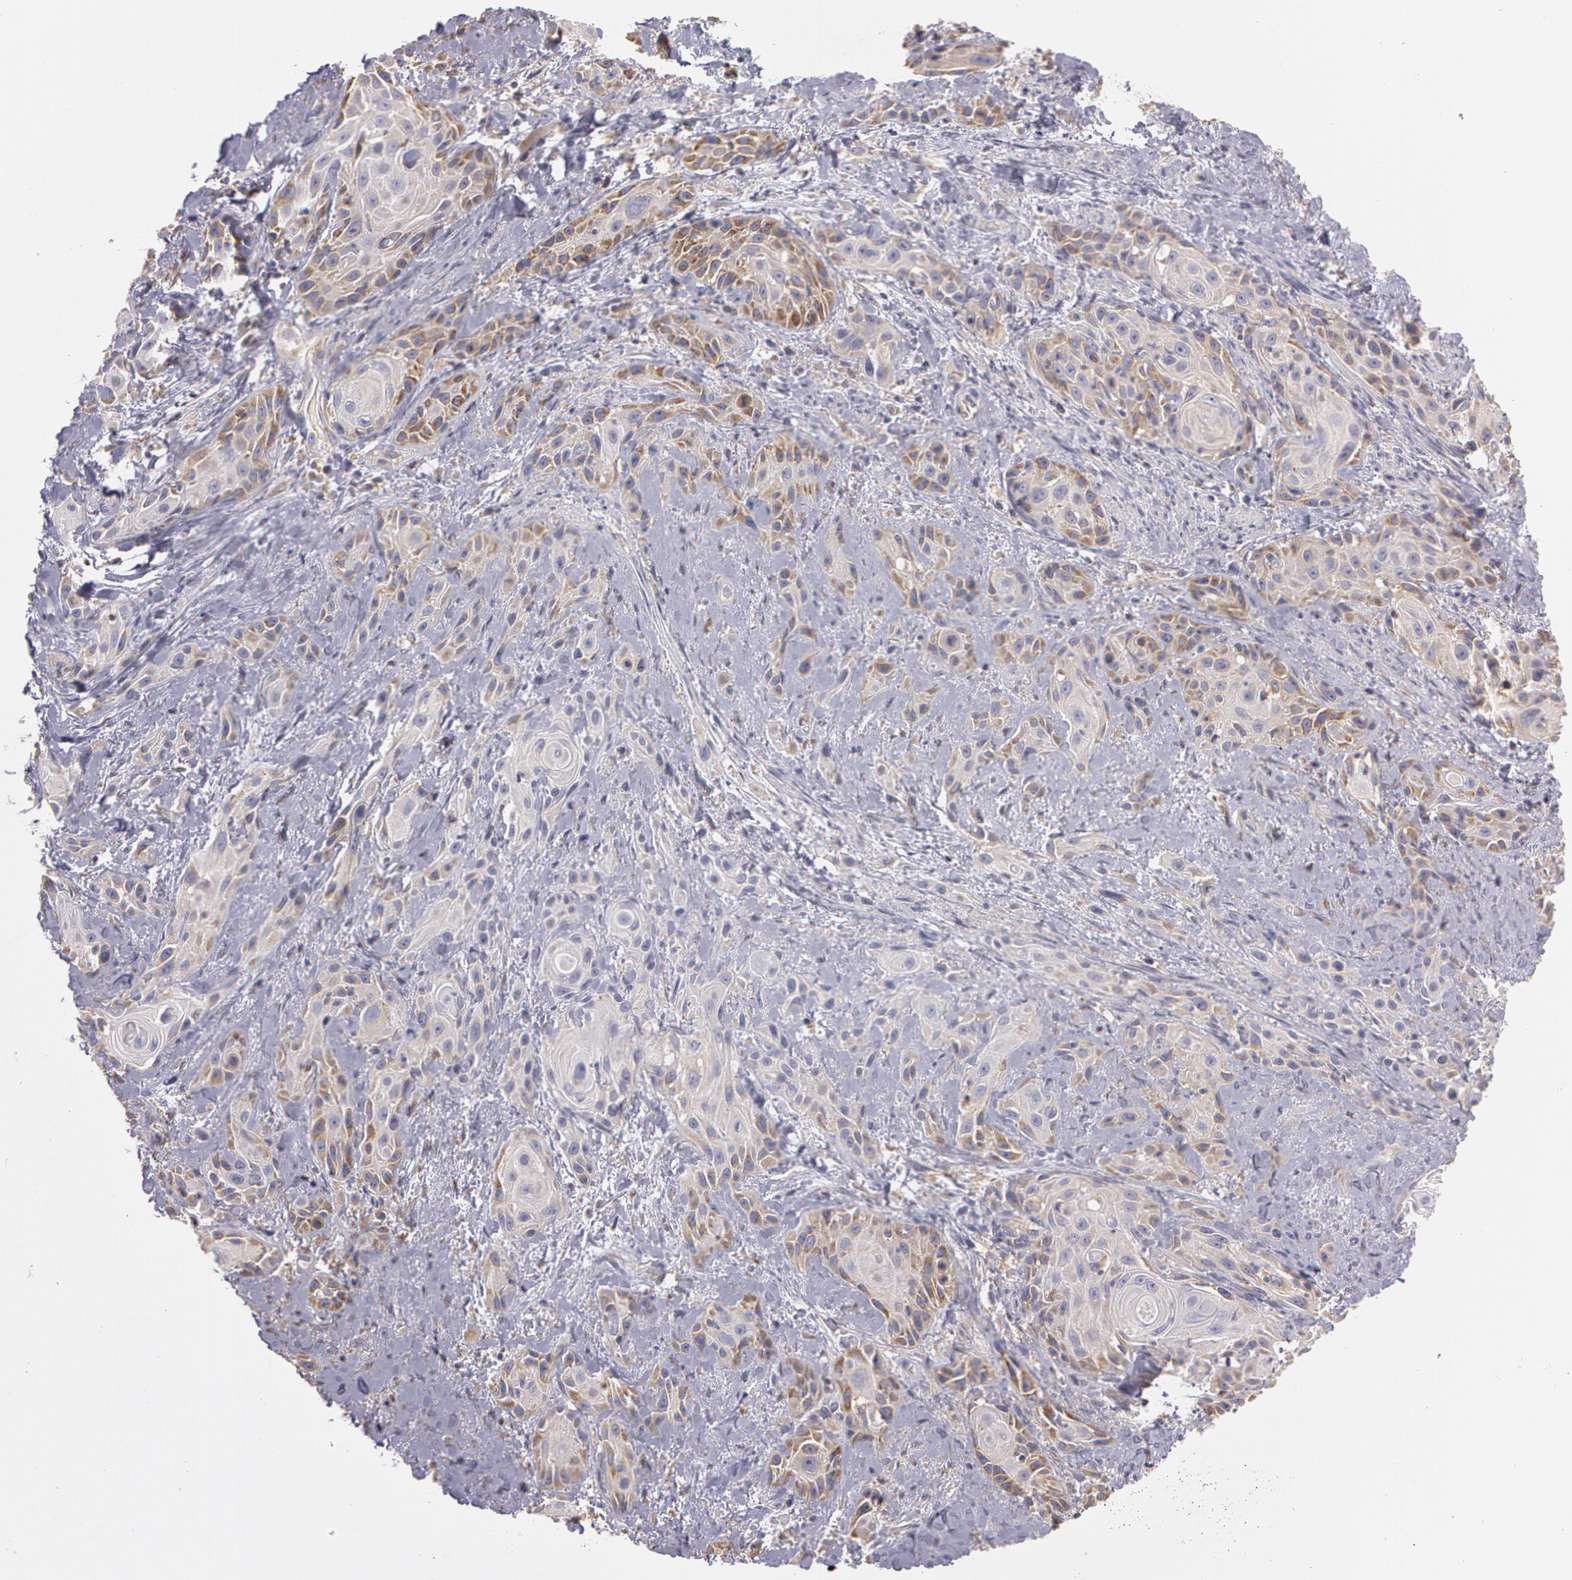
{"staining": {"intensity": "moderate", "quantity": "<25%", "location": "cytoplasmic/membranous"}, "tissue": "skin cancer", "cell_type": "Tumor cells", "image_type": "cancer", "snomed": [{"axis": "morphology", "description": "Squamous cell carcinoma, NOS"}, {"axis": "topography", "description": "Skin"}, {"axis": "topography", "description": "Anal"}], "caption": "A brown stain shows moderate cytoplasmic/membranous positivity of a protein in skin cancer tumor cells. (DAB IHC, brown staining for protein, blue staining for nuclei).", "gene": "NEK9", "patient": {"sex": "male", "age": 64}}